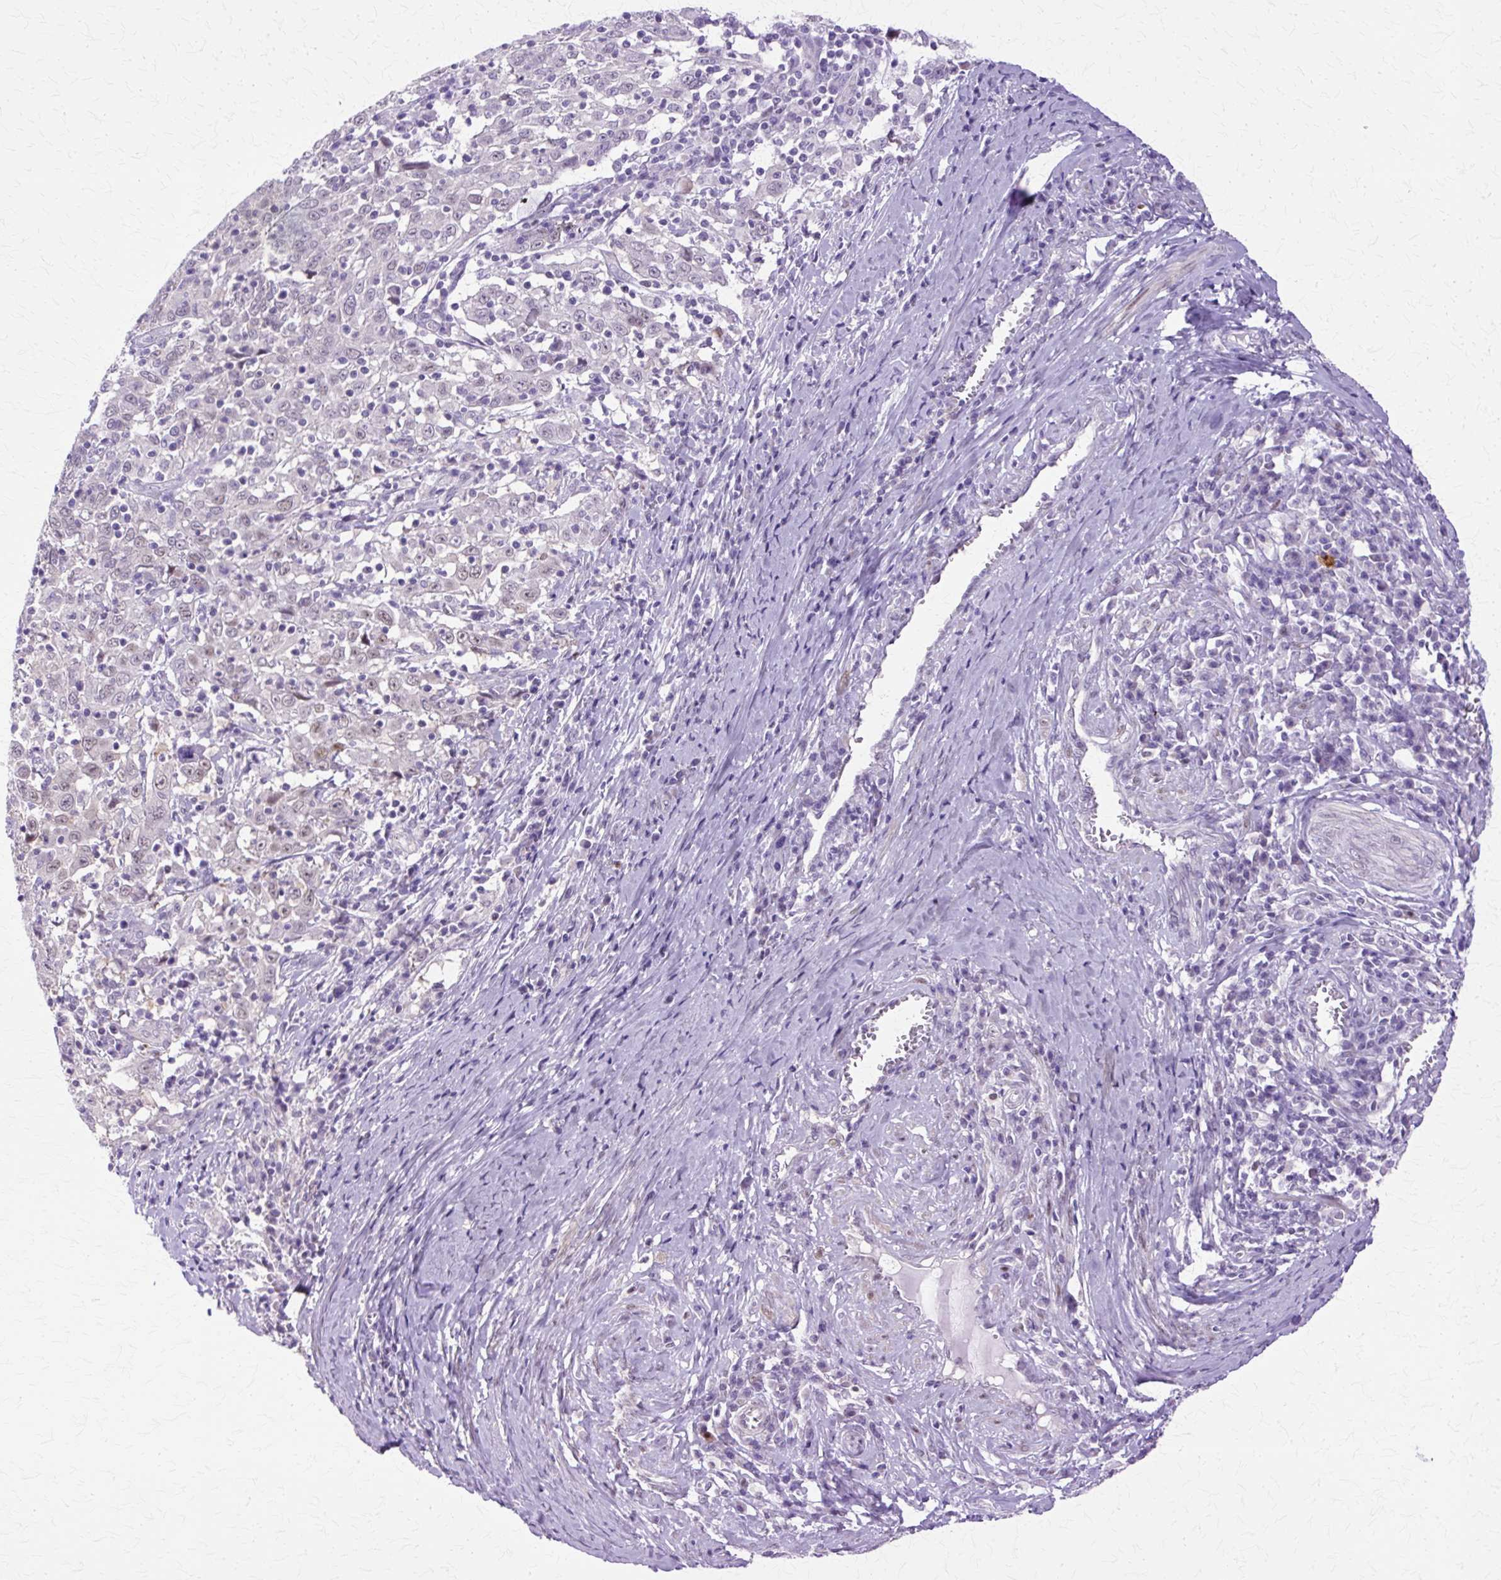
{"staining": {"intensity": "moderate", "quantity": "<25%", "location": "nuclear"}, "tissue": "cervical cancer", "cell_type": "Tumor cells", "image_type": "cancer", "snomed": [{"axis": "morphology", "description": "Squamous cell carcinoma, NOS"}, {"axis": "topography", "description": "Cervix"}], "caption": "Tumor cells reveal low levels of moderate nuclear staining in approximately <25% of cells in cervical squamous cell carcinoma. (DAB (3,3'-diaminobenzidine) IHC with brightfield microscopy, high magnification).", "gene": "HSPA8", "patient": {"sex": "female", "age": 46}}